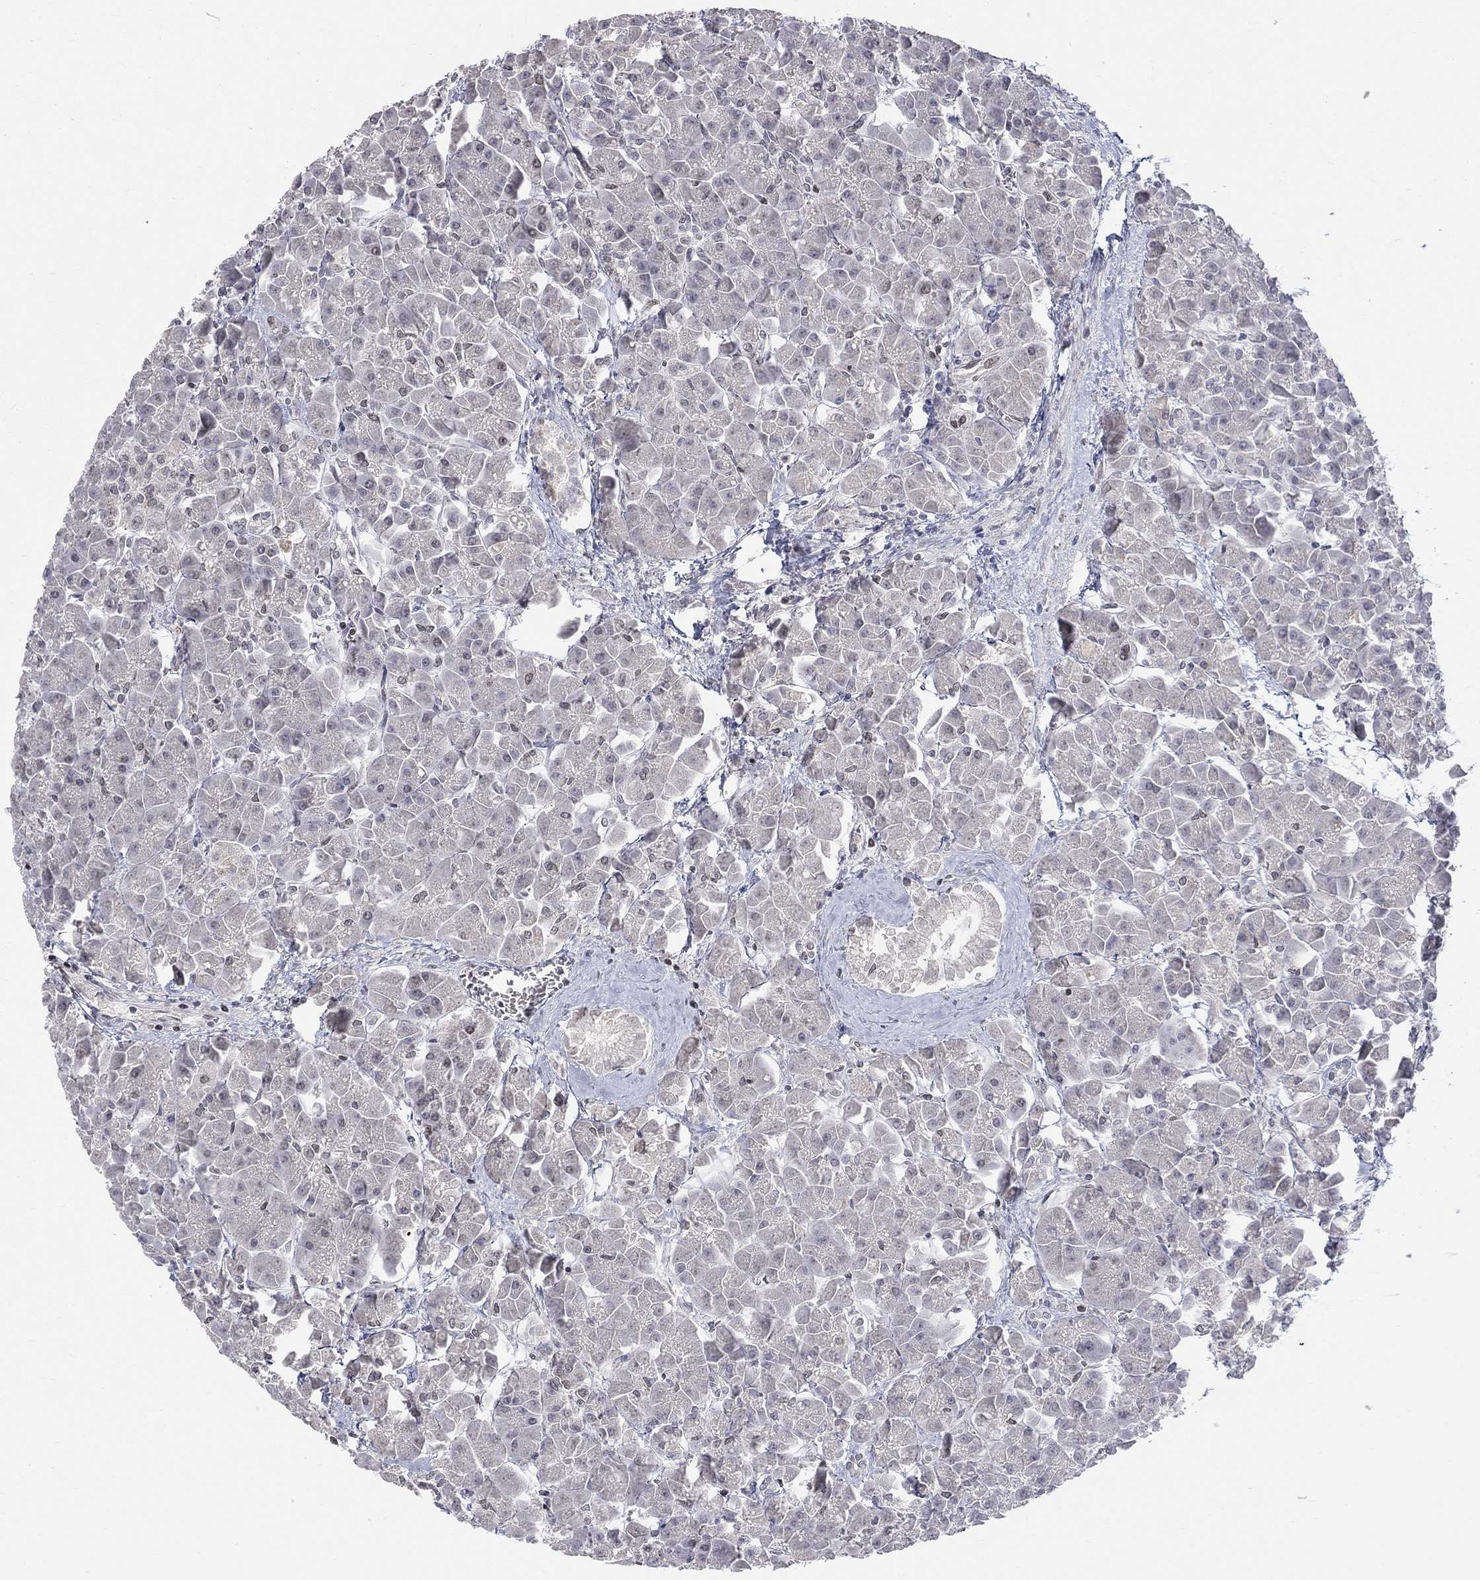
{"staining": {"intensity": "negative", "quantity": "none", "location": "none"}, "tissue": "pancreas", "cell_type": "Exocrine glandular cells", "image_type": "normal", "snomed": [{"axis": "morphology", "description": "Normal tissue, NOS"}, {"axis": "topography", "description": "Pancreas"}], "caption": "Pancreas stained for a protein using IHC demonstrates no staining exocrine glandular cells.", "gene": "KLF12", "patient": {"sex": "male", "age": 70}}